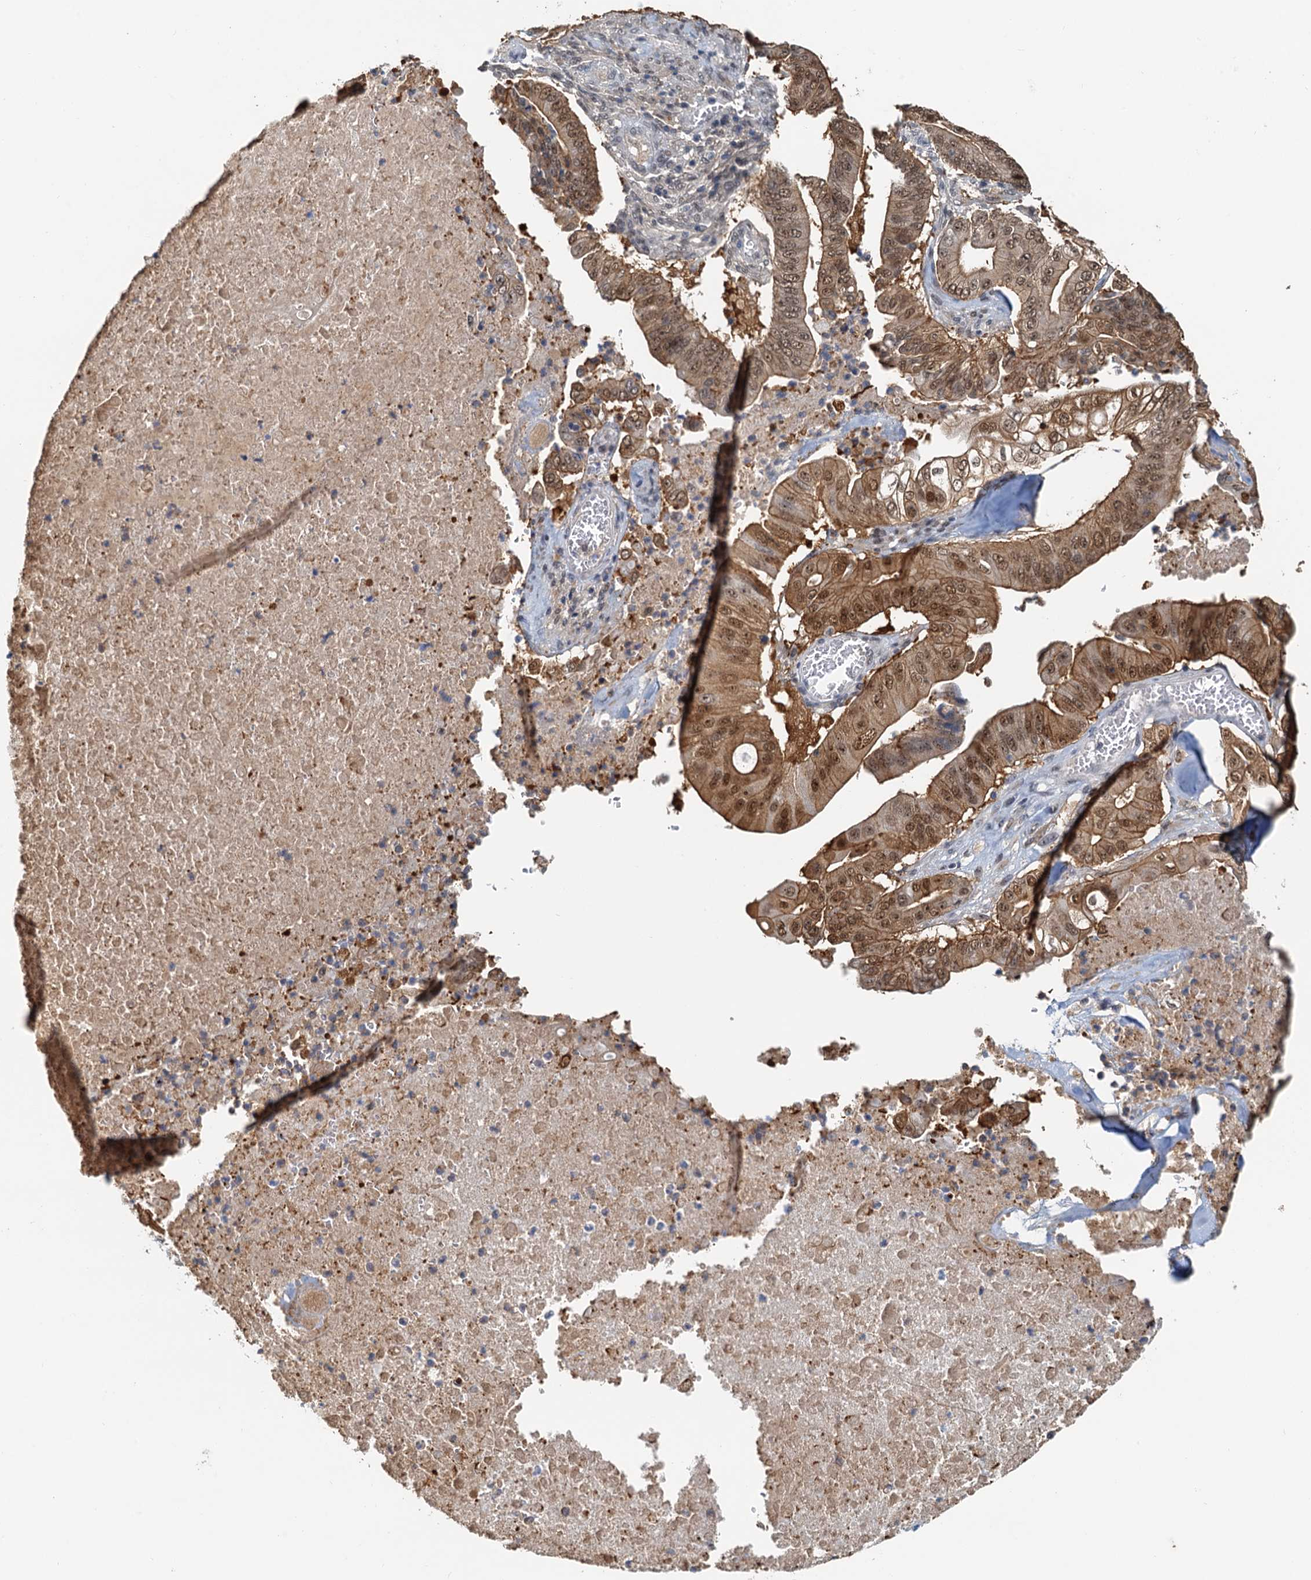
{"staining": {"intensity": "moderate", "quantity": ">75%", "location": "cytoplasmic/membranous,nuclear"}, "tissue": "pancreatic cancer", "cell_type": "Tumor cells", "image_type": "cancer", "snomed": [{"axis": "morphology", "description": "Adenocarcinoma, NOS"}, {"axis": "topography", "description": "Pancreas"}], "caption": "Brown immunohistochemical staining in pancreatic cancer (adenocarcinoma) displays moderate cytoplasmic/membranous and nuclear expression in about >75% of tumor cells.", "gene": "SPINDOC", "patient": {"sex": "female", "age": 77}}